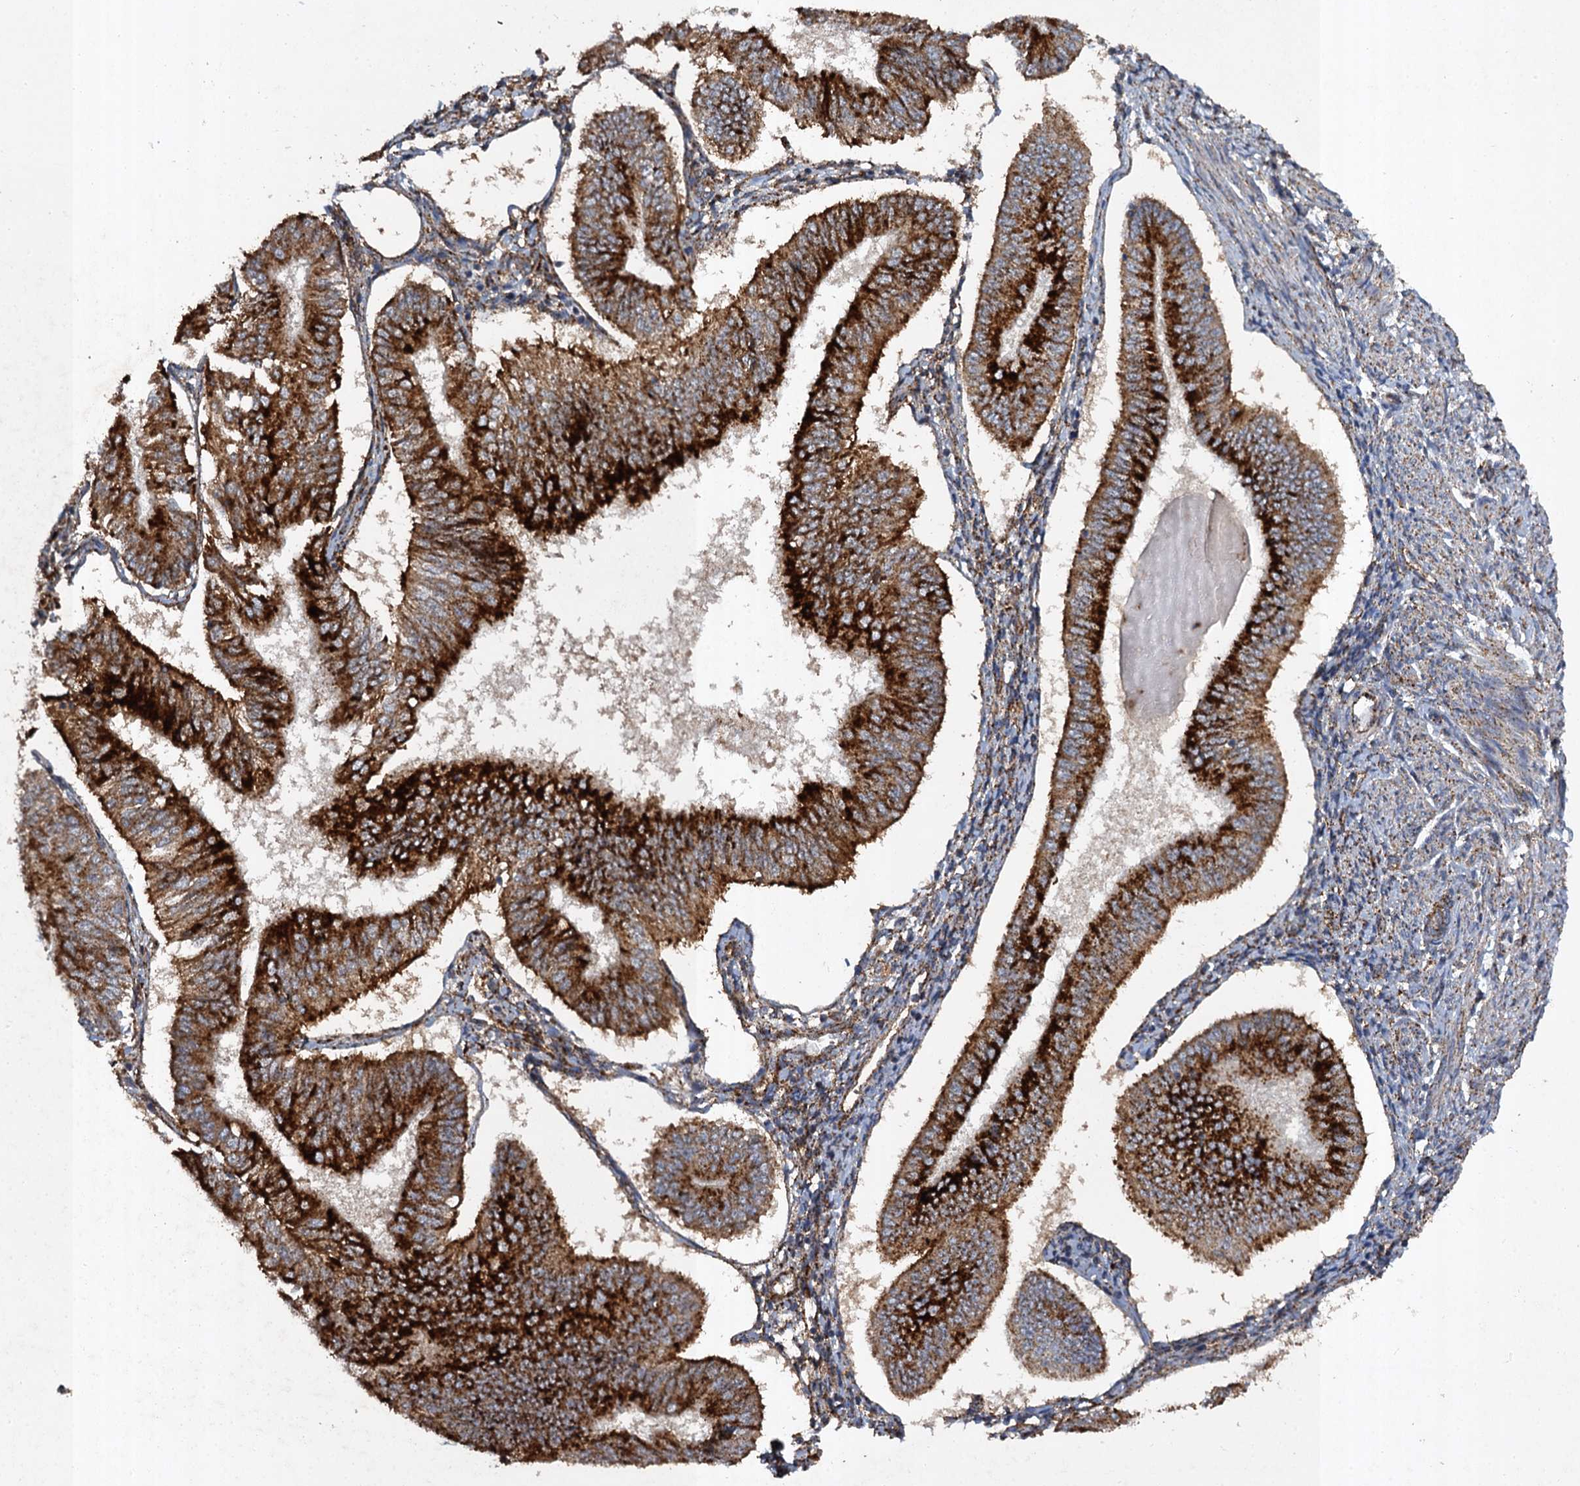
{"staining": {"intensity": "strong", "quantity": ">75%", "location": "cytoplasmic/membranous"}, "tissue": "endometrial cancer", "cell_type": "Tumor cells", "image_type": "cancer", "snomed": [{"axis": "morphology", "description": "Adenocarcinoma, NOS"}, {"axis": "topography", "description": "Endometrium"}], "caption": "Brown immunohistochemical staining in human endometrial adenocarcinoma displays strong cytoplasmic/membranous positivity in approximately >75% of tumor cells. (brown staining indicates protein expression, while blue staining denotes nuclei).", "gene": "GBA1", "patient": {"sex": "female", "age": 58}}